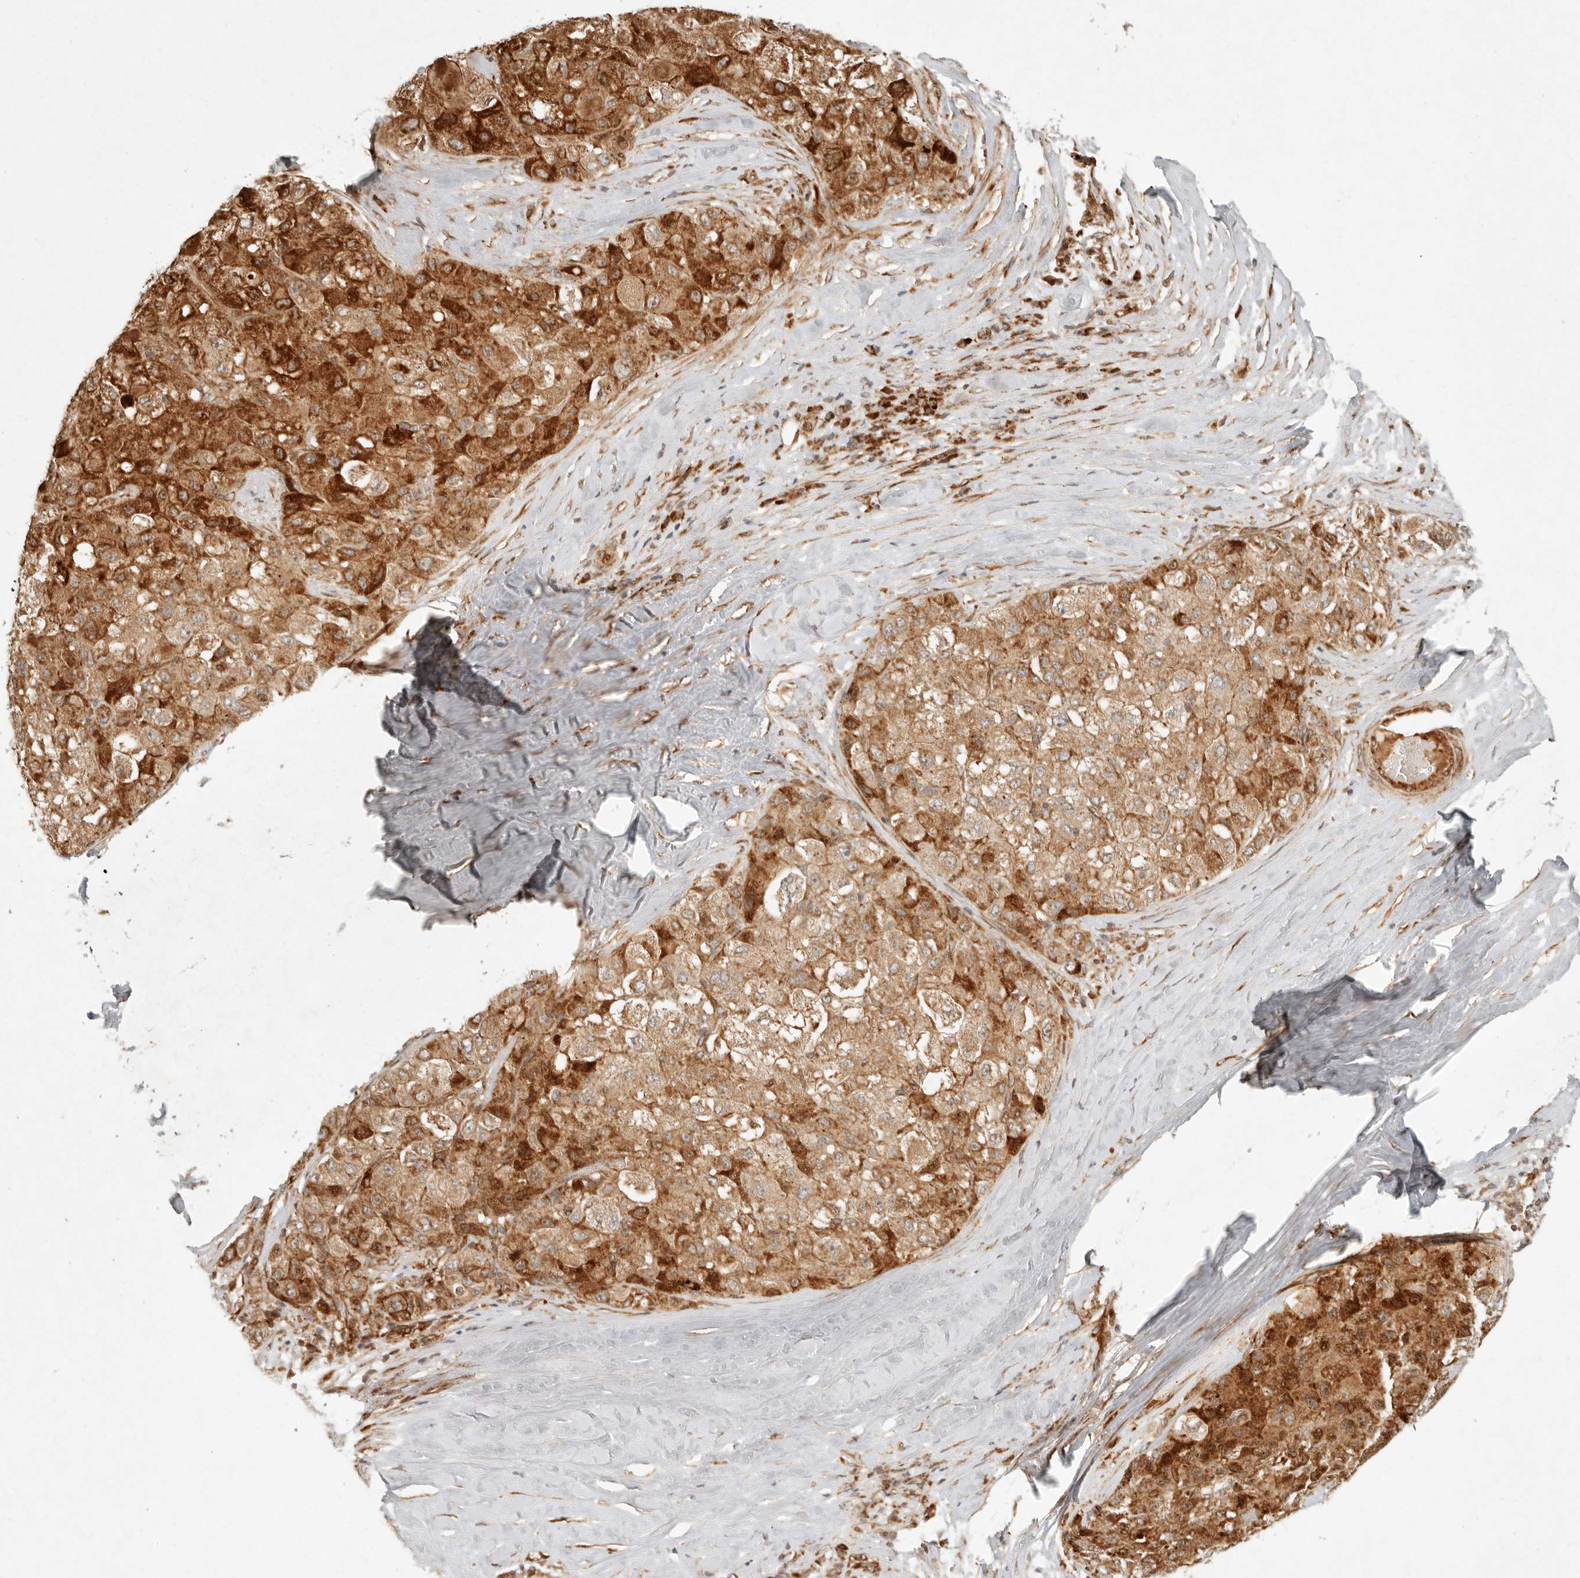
{"staining": {"intensity": "strong", "quantity": ">75%", "location": "cytoplasmic/membranous"}, "tissue": "liver cancer", "cell_type": "Tumor cells", "image_type": "cancer", "snomed": [{"axis": "morphology", "description": "Carcinoma, Hepatocellular, NOS"}, {"axis": "topography", "description": "Liver"}], "caption": "A brown stain labels strong cytoplasmic/membranous expression of a protein in liver cancer (hepatocellular carcinoma) tumor cells.", "gene": "KLHL38", "patient": {"sex": "male", "age": 80}}